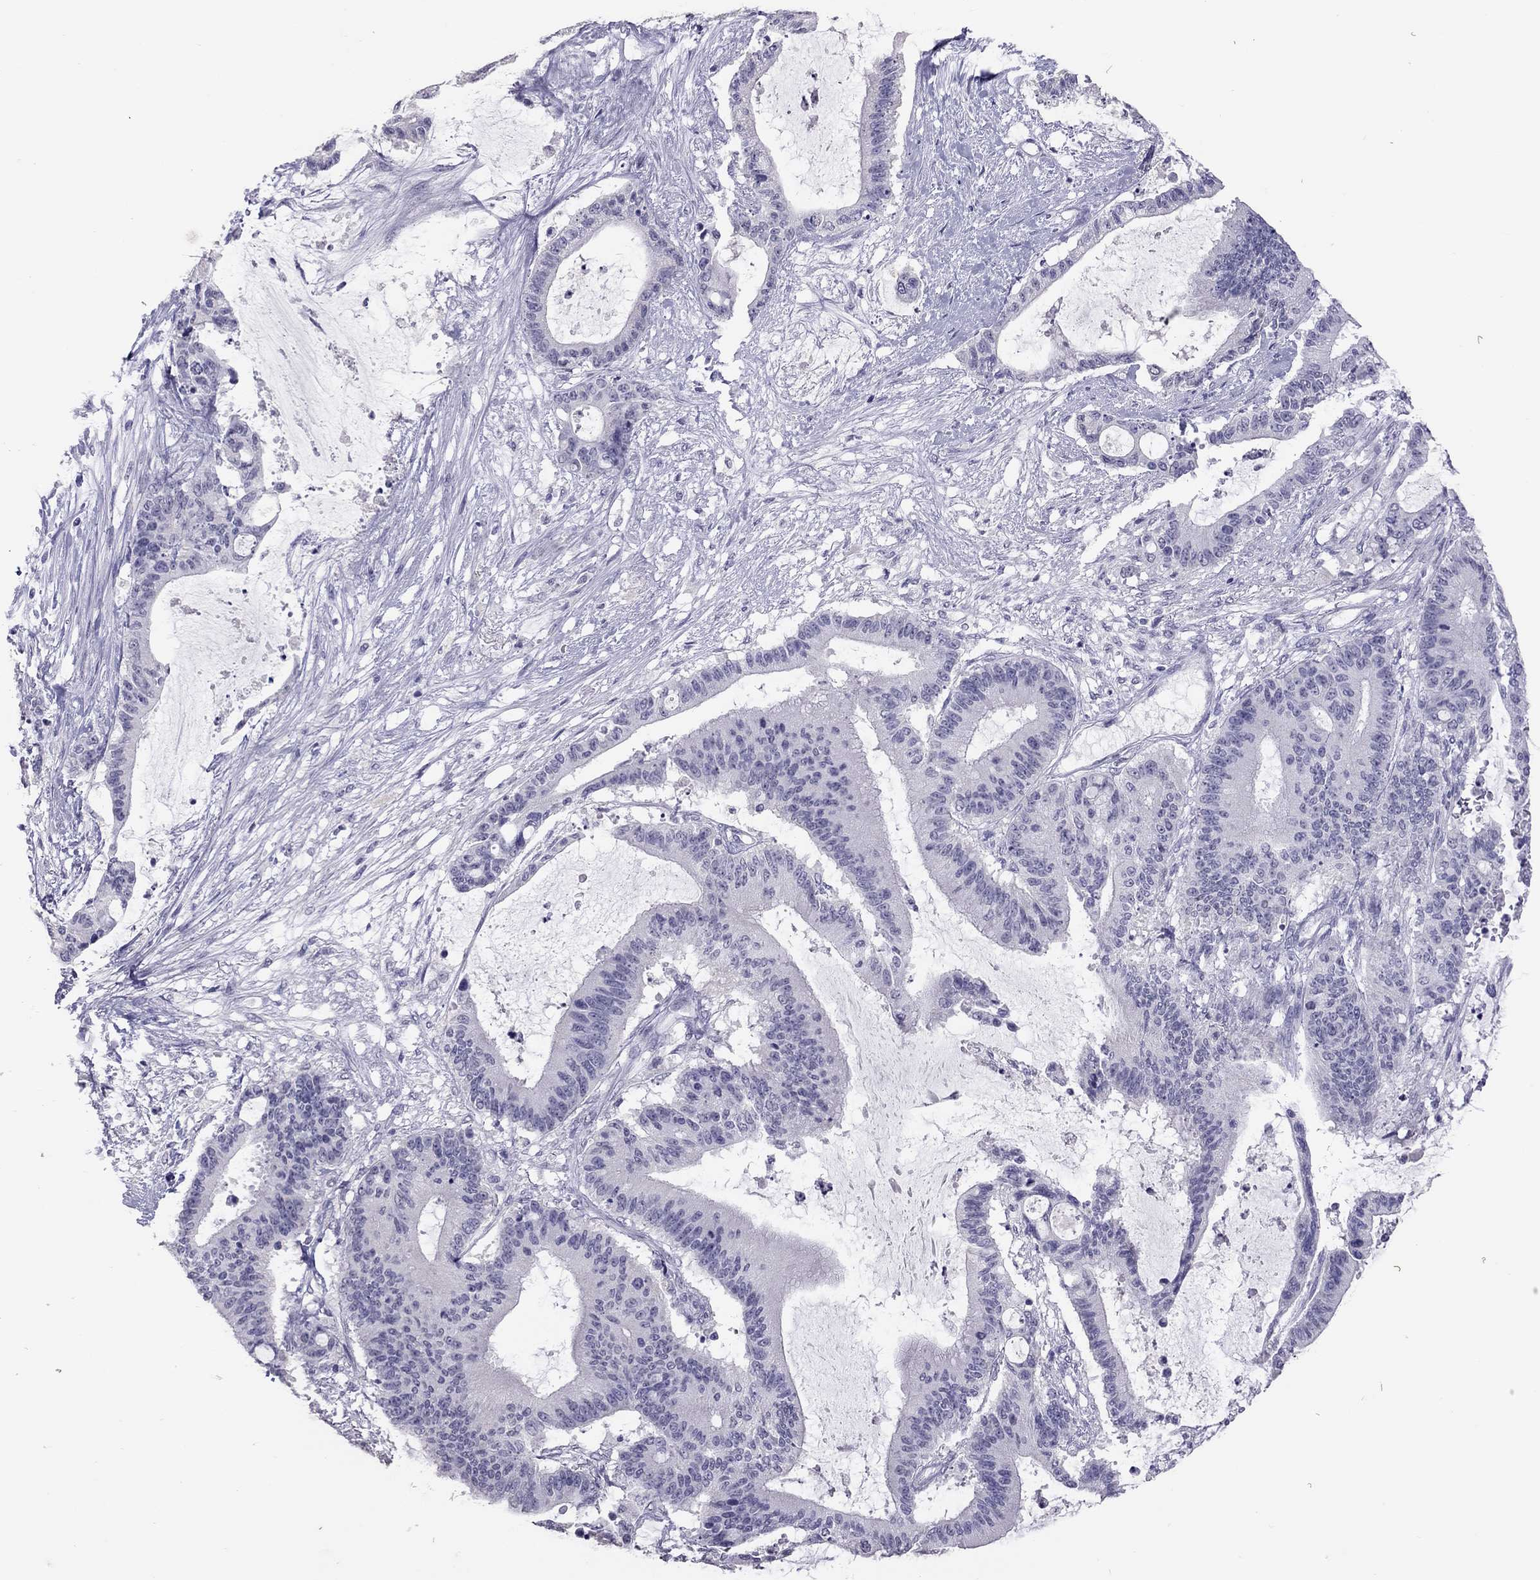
{"staining": {"intensity": "negative", "quantity": "none", "location": "none"}, "tissue": "liver cancer", "cell_type": "Tumor cells", "image_type": "cancer", "snomed": [{"axis": "morphology", "description": "Normal tissue, NOS"}, {"axis": "morphology", "description": "Cholangiocarcinoma"}, {"axis": "topography", "description": "Liver"}, {"axis": "topography", "description": "Peripheral nerve tissue"}], "caption": "Immunohistochemistry of liver cancer (cholangiocarcinoma) shows no staining in tumor cells.", "gene": "PSMB11", "patient": {"sex": "female", "age": 73}}